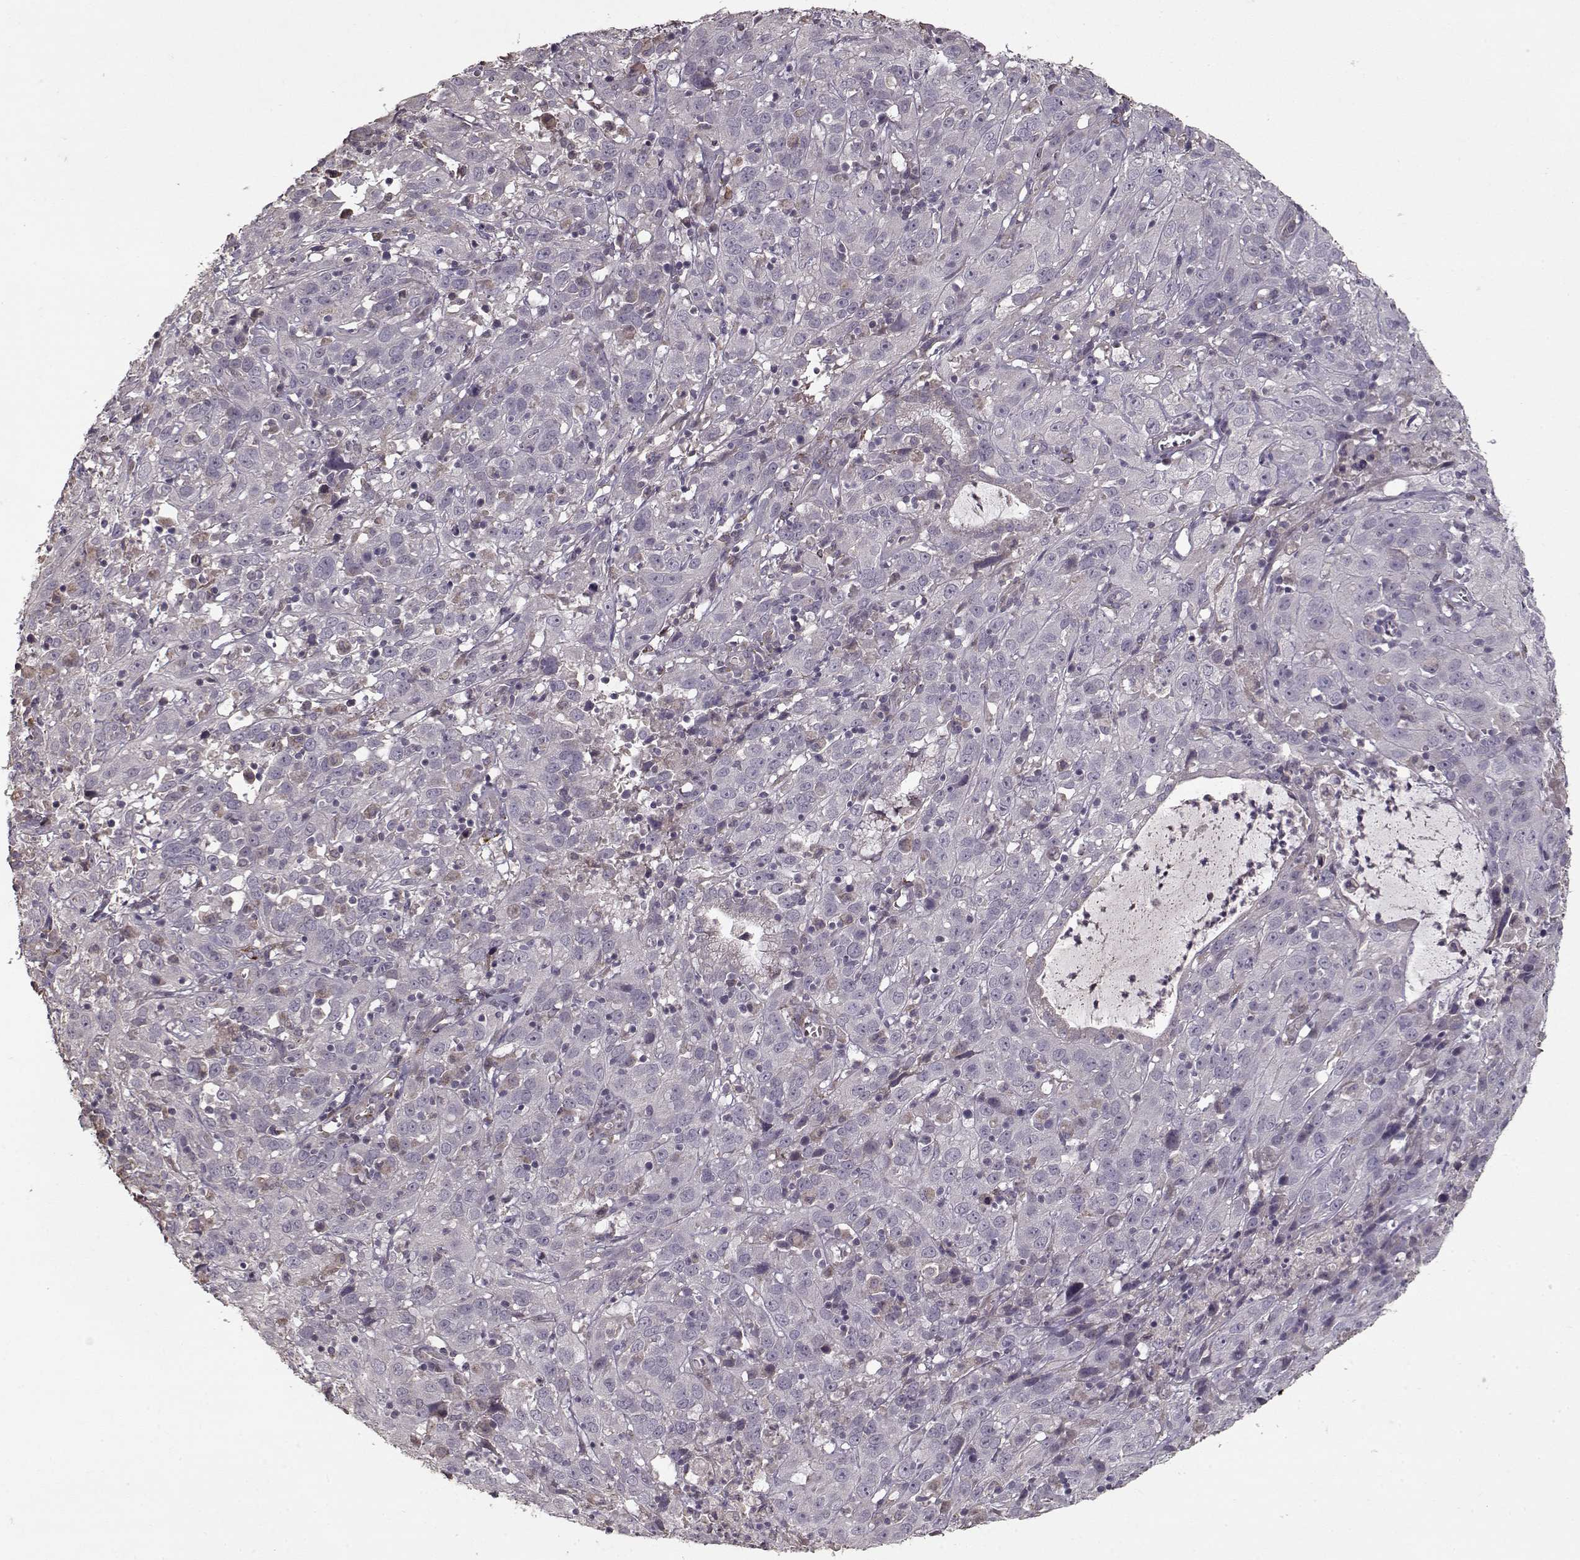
{"staining": {"intensity": "negative", "quantity": "none", "location": "none"}, "tissue": "cervical cancer", "cell_type": "Tumor cells", "image_type": "cancer", "snomed": [{"axis": "morphology", "description": "Squamous cell carcinoma, NOS"}, {"axis": "topography", "description": "Cervix"}], "caption": "This is a image of immunohistochemistry staining of cervical squamous cell carcinoma, which shows no positivity in tumor cells.", "gene": "LAMA2", "patient": {"sex": "female", "age": 32}}